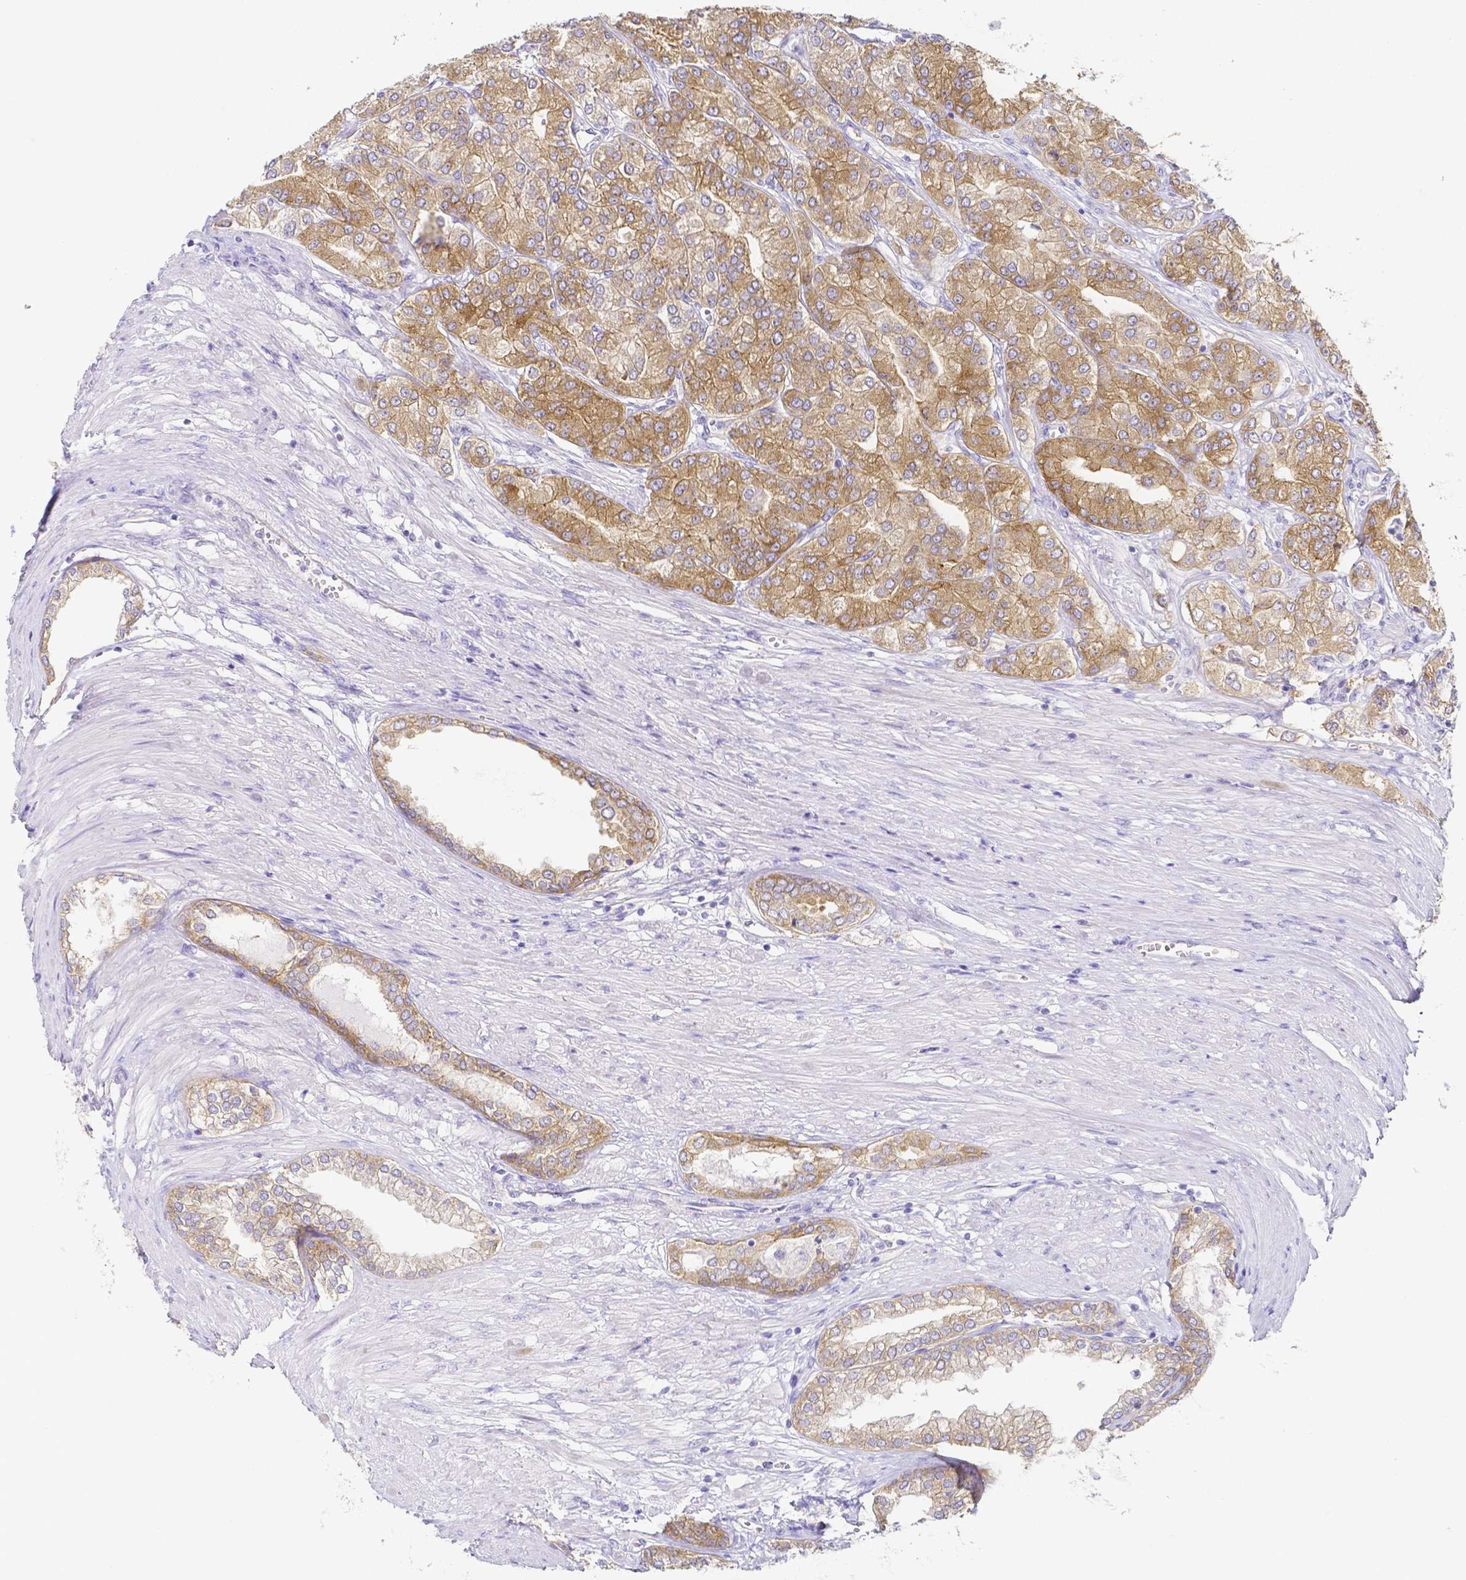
{"staining": {"intensity": "moderate", "quantity": ">75%", "location": "cytoplasmic/membranous"}, "tissue": "prostate cancer", "cell_type": "Tumor cells", "image_type": "cancer", "snomed": [{"axis": "morphology", "description": "Adenocarcinoma, High grade"}, {"axis": "topography", "description": "Prostate"}], "caption": "Immunohistochemical staining of human adenocarcinoma (high-grade) (prostate) displays medium levels of moderate cytoplasmic/membranous protein positivity in approximately >75% of tumor cells.", "gene": "PKP3", "patient": {"sex": "male", "age": 61}}